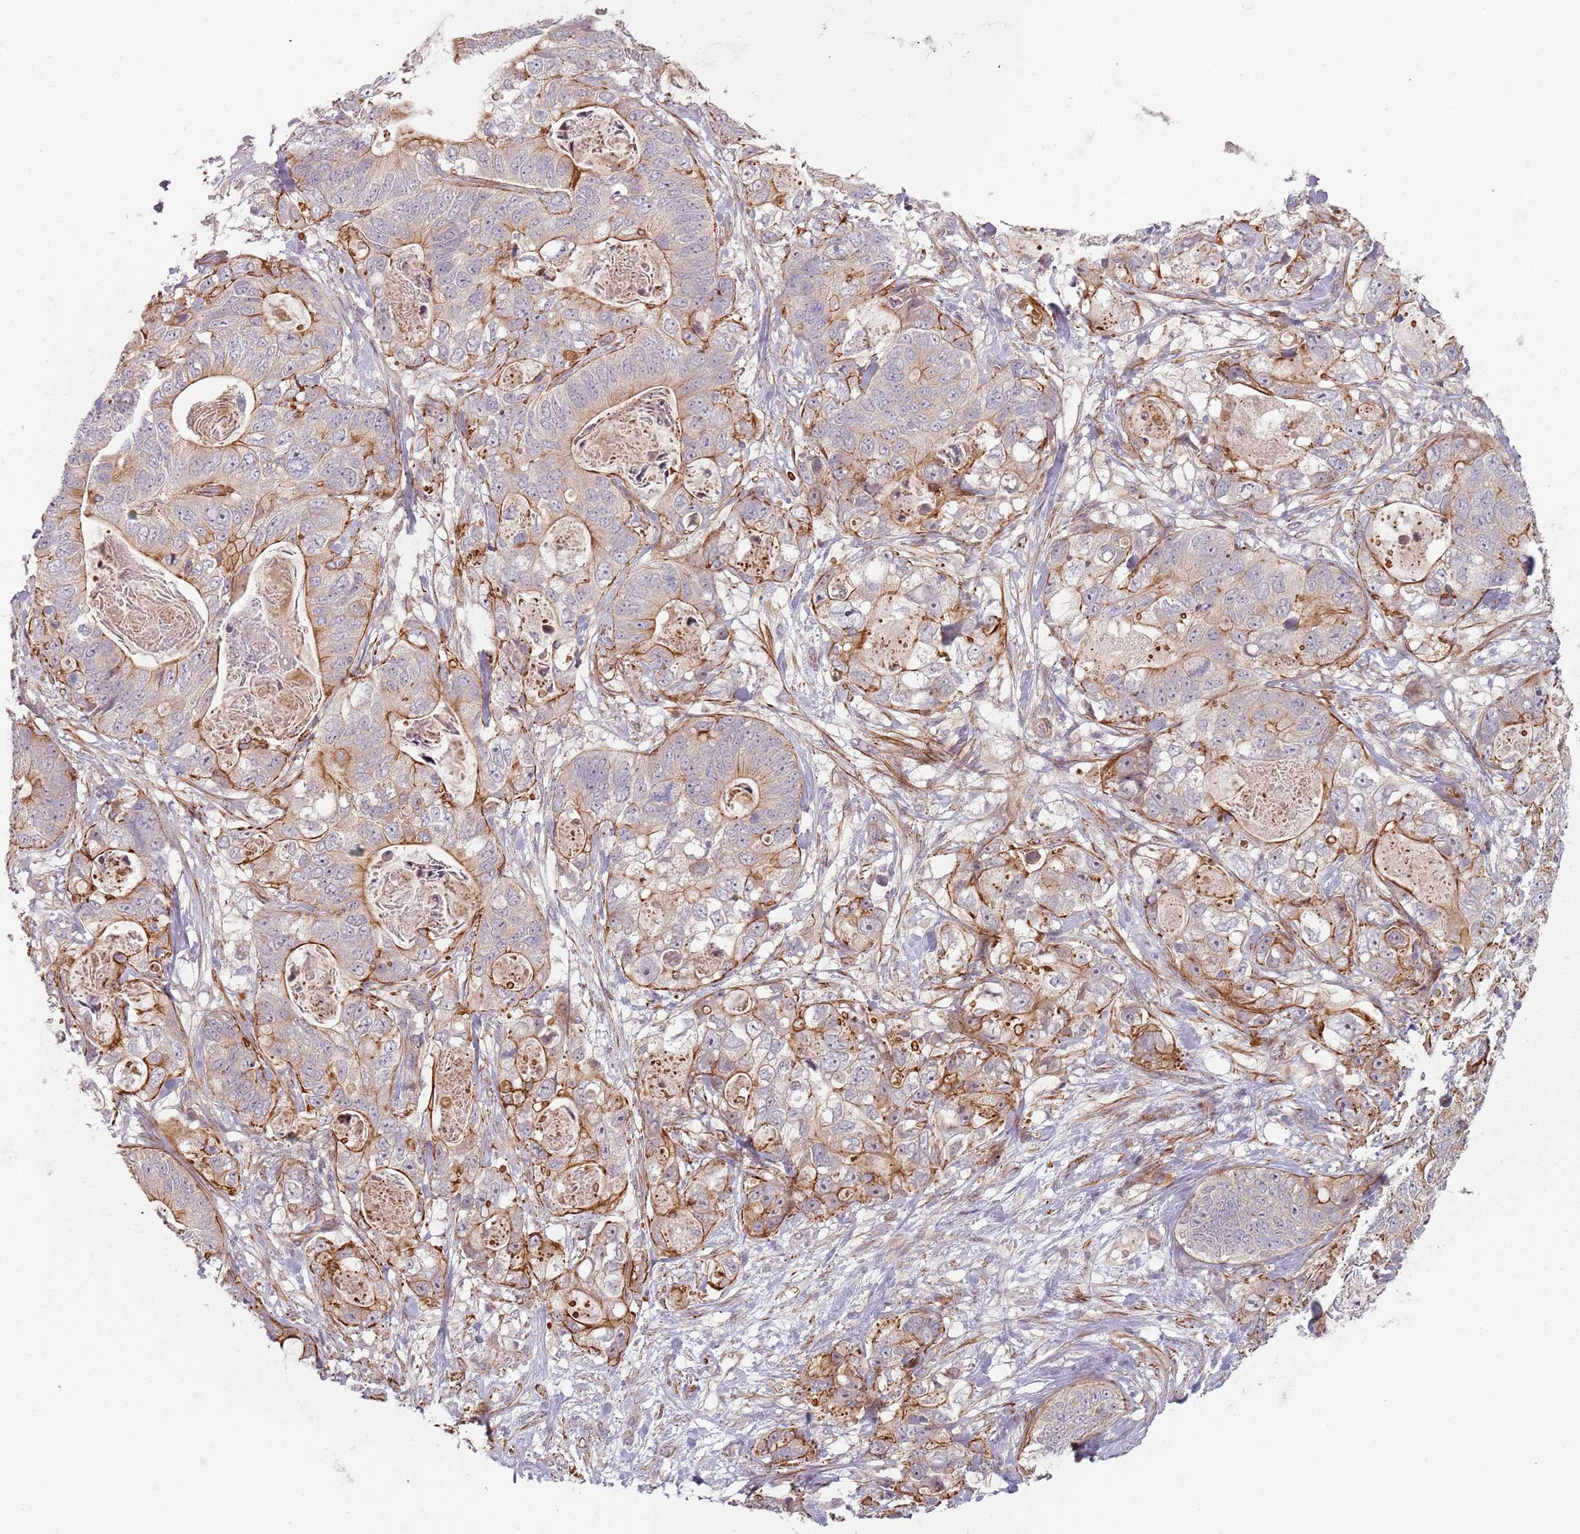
{"staining": {"intensity": "strong", "quantity": "25%-75%", "location": "cytoplasmic/membranous"}, "tissue": "stomach cancer", "cell_type": "Tumor cells", "image_type": "cancer", "snomed": [{"axis": "morphology", "description": "Normal tissue, NOS"}, {"axis": "morphology", "description": "Adenocarcinoma, NOS"}, {"axis": "topography", "description": "Stomach"}], "caption": "High-magnification brightfield microscopy of stomach cancer stained with DAB (3,3'-diaminobenzidine) (brown) and counterstained with hematoxylin (blue). tumor cells exhibit strong cytoplasmic/membranous expression is appreciated in about25%-75% of cells. The protein of interest is stained brown, and the nuclei are stained in blue (DAB (3,3'-diaminobenzidine) IHC with brightfield microscopy, high magnification).", "gene": "RPS6KA2", "patient": {"sex": "female", "age": 89}}